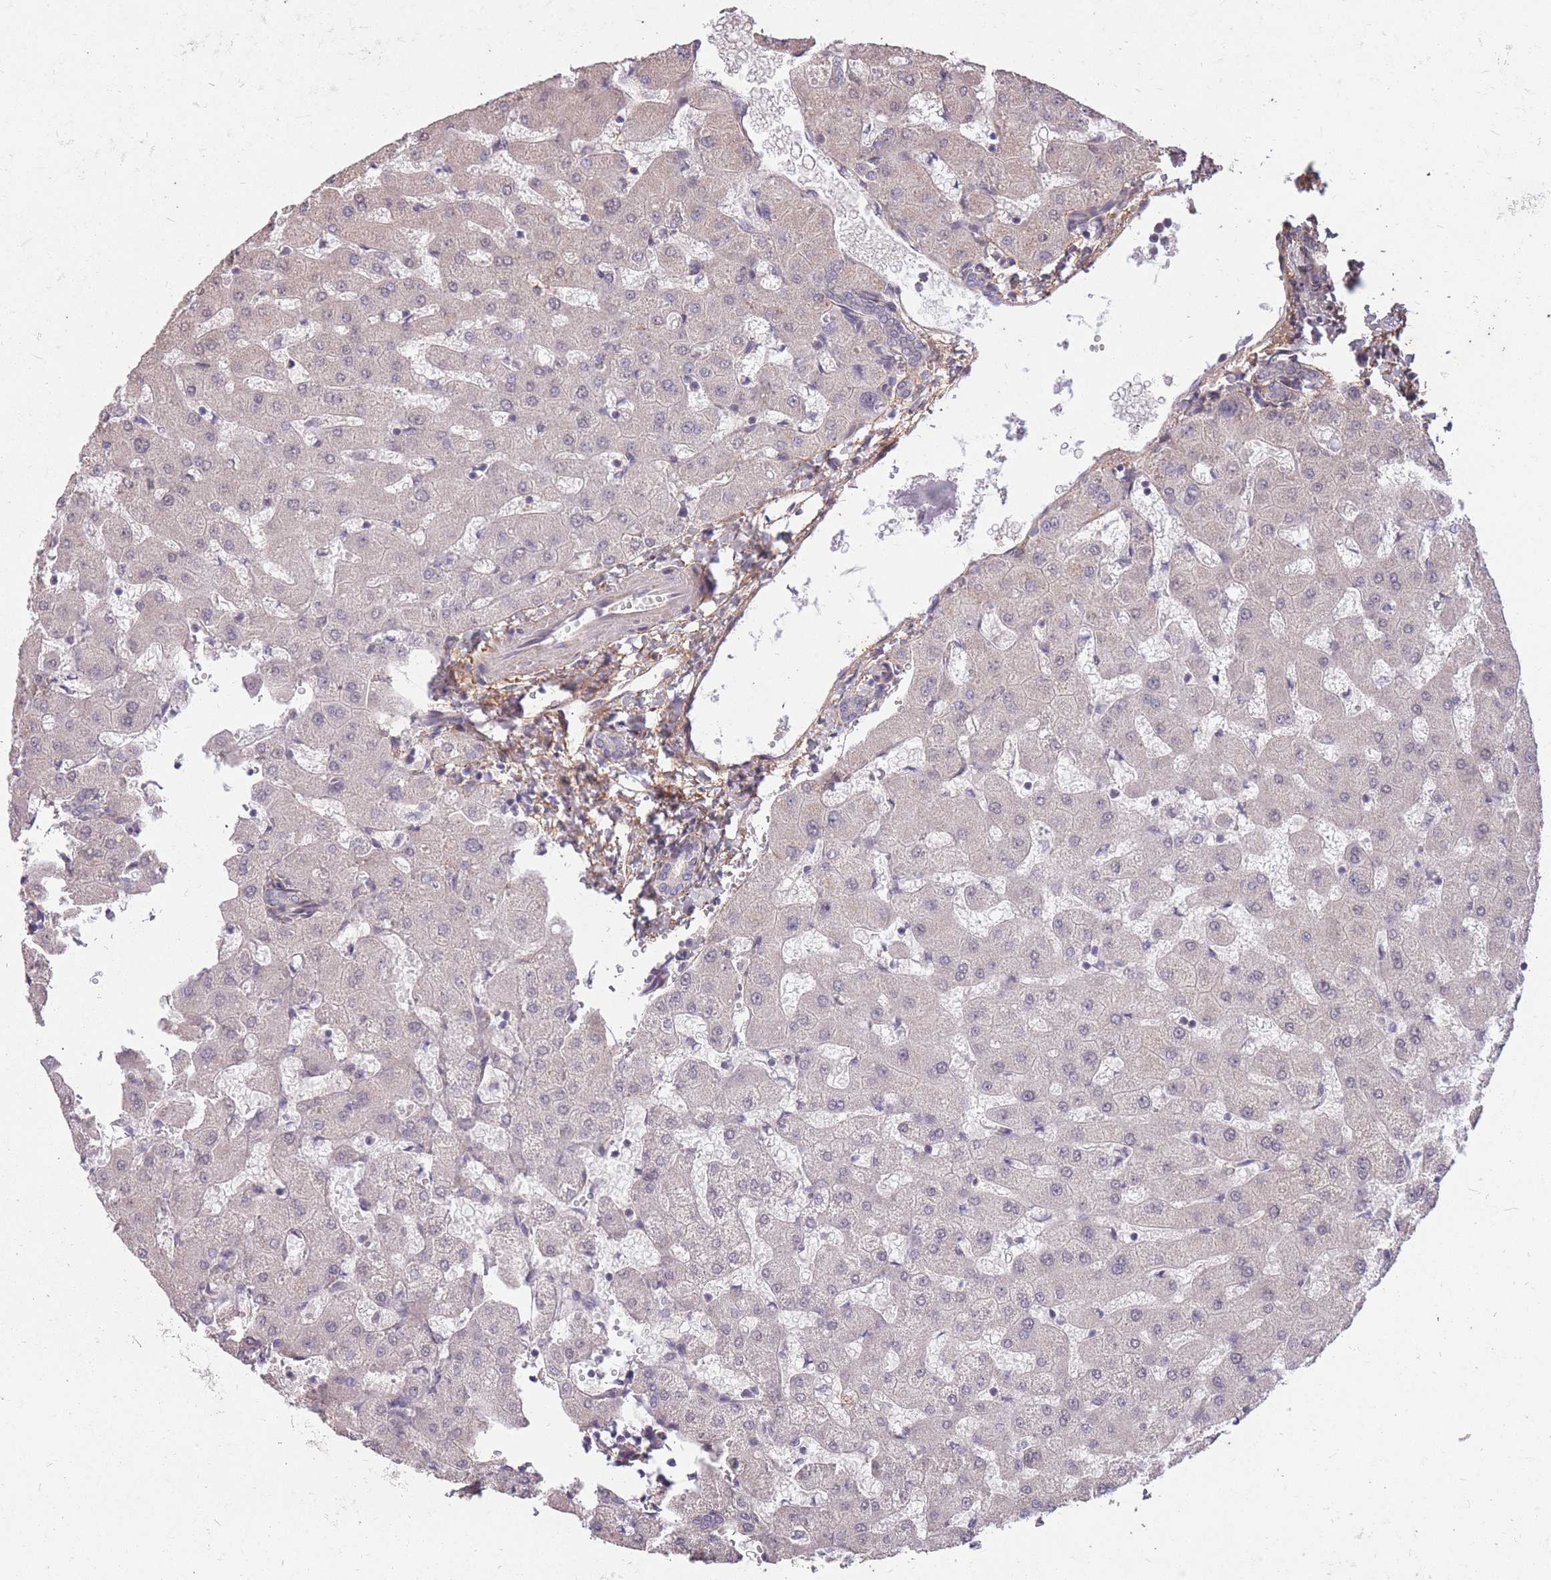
{"staining": {"intensity": "negative", "quantity": "none", "location": "none"}, "tissue": "liver", "cell_type": "Cholangiocytes", "image_type": "normal", "snomed": [{"axis": "morphology", "description": "Normal tissue, NOS"}, {"axis": "topography", "description": "Liver"}], "caption": "Cholangiocytes are negative for protein expression in normal human liver. (DAB immunohistochemistry (IHC) visualized using brightfield microscopy, high magnification).", "gene": "DYNC1LI2", "patient": {"sex": "female", "age": 63}}